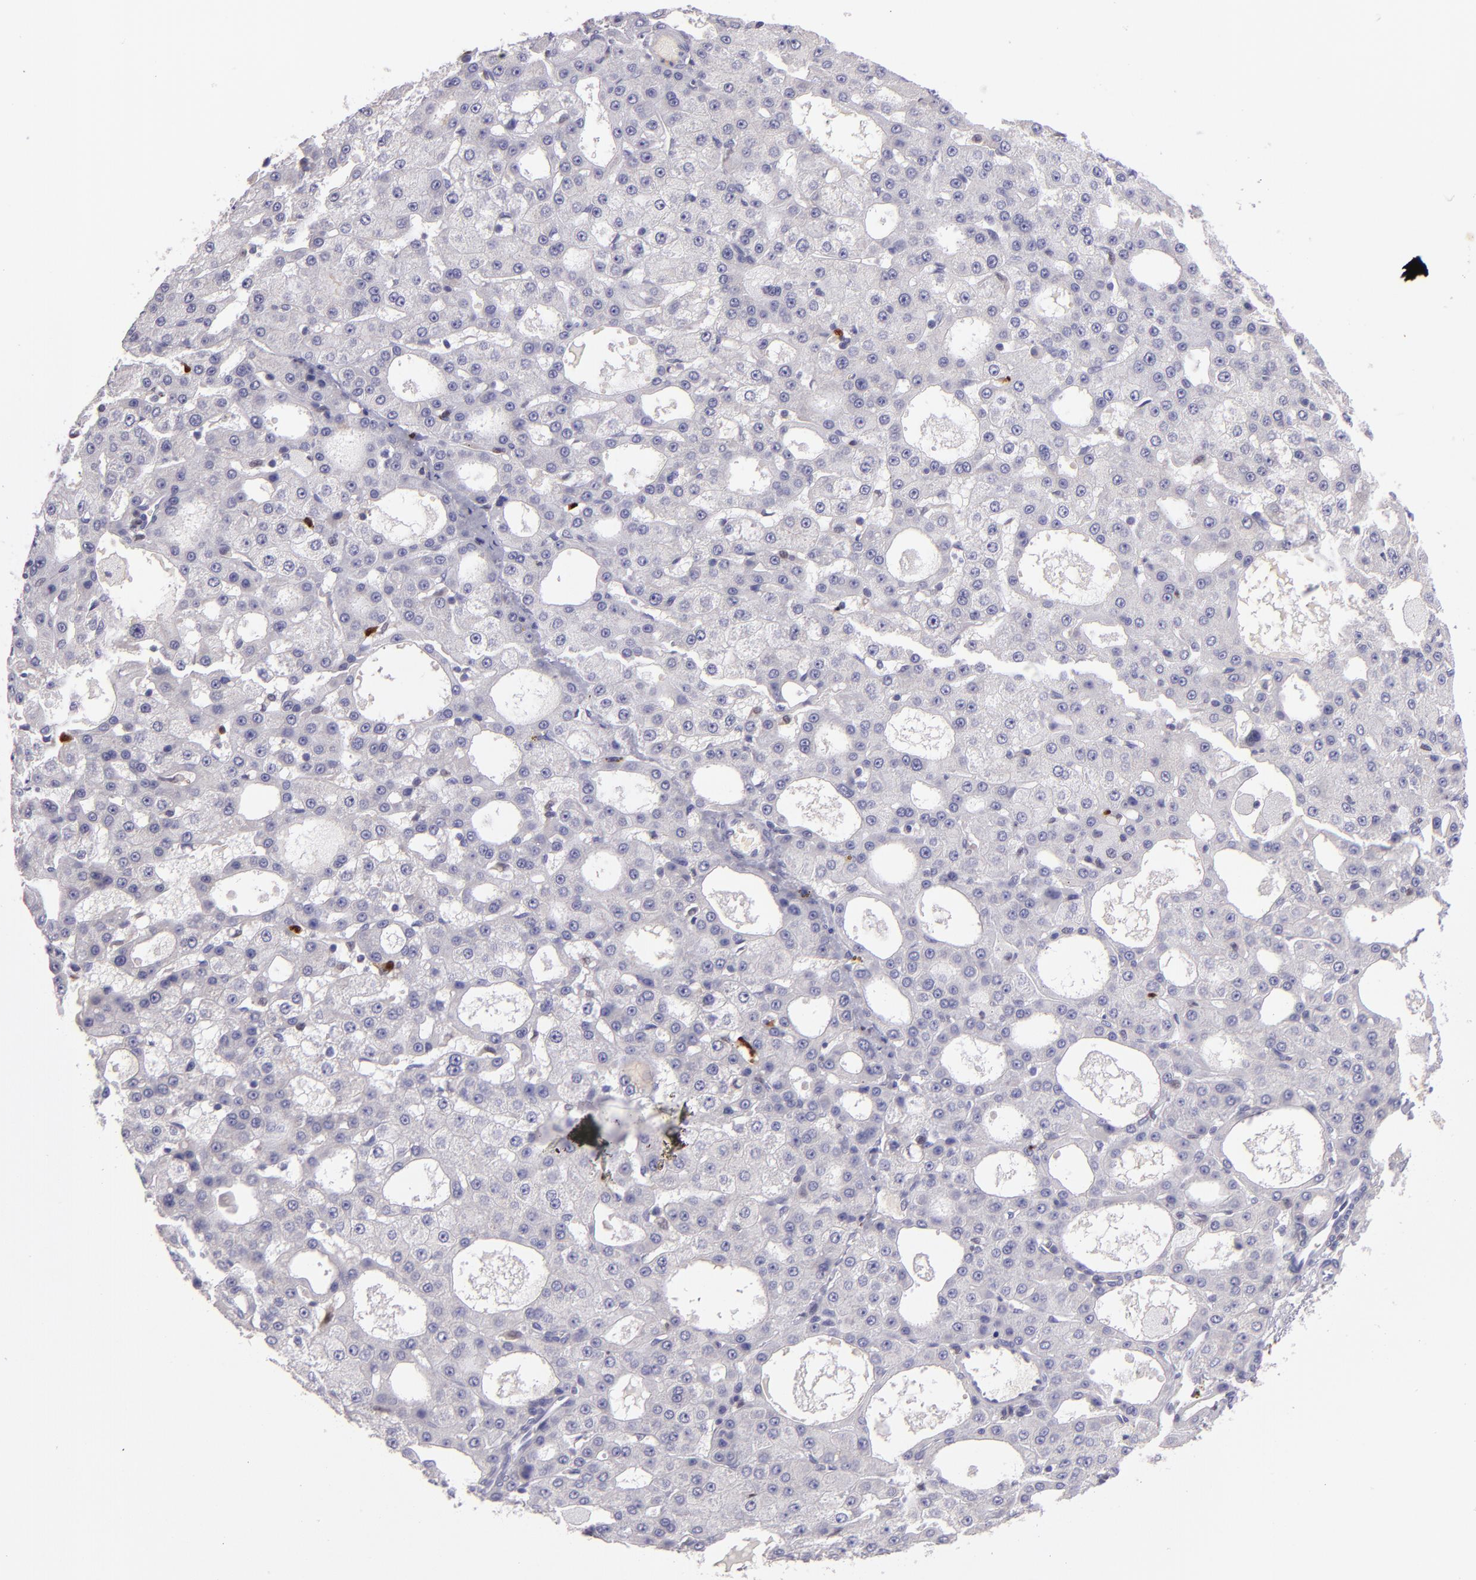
{"staining": {"intensity": "negative", "quantity": "none", "location": "none"}, "tissue": "liver cancer", "cell_type": "Tumor cells", "image_type": "cancer", "snomed": [{"axis": "morphology", "description": "Carcinoma, Hepatocellular, NOS"}, {"axis": "topography", "description": "Liver"}], "caption": "The image demonstrates no staining of tumor cells in hepatocellular carcinoma (liver). (Immunohistochemistry, brightfield microscopy, high magnification).", "gene": "IRF8", "patient": {"sex": "male", "age": 47}}